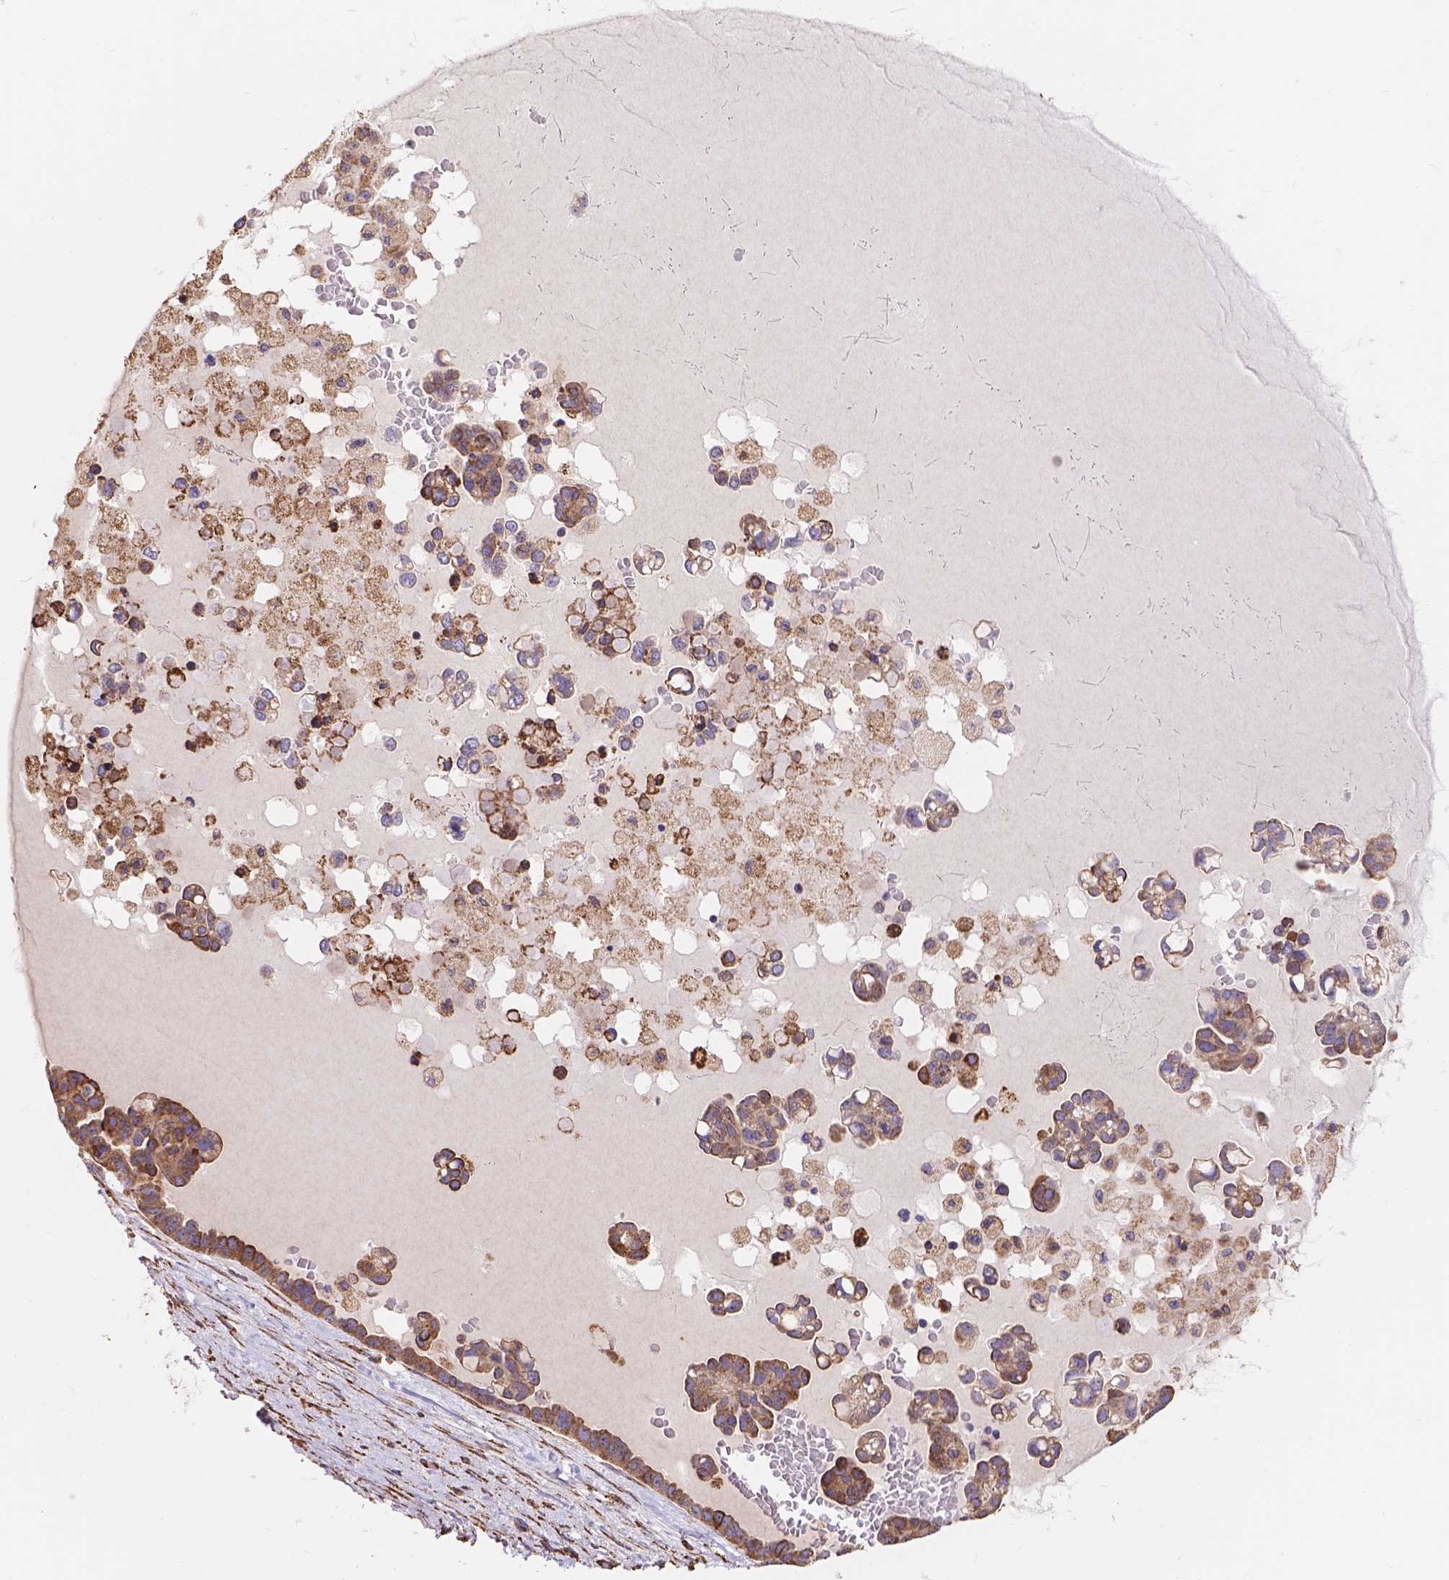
{"staining": {"intensity": "moderate", "quantity": ">75%", "location": "cytoplasmic/membranous"}, "tissue": "ovarian cancer", "cell_type": "Tumor cells", "image_type": "cancer", "snomed": [{"axis": "morphology", "description": "Cystadenocarcinoma, serous, NOS"}, {"axis": "topography", "description": "Ovary"}], "caption": "DAB immunohistochemical staining of ovarian cancer shows moderate cytoplasmic/membranous protein staining in about >75% of tumor cells.", "gene": "IPO11", "patient": {"sex": "female", "age": 54}}